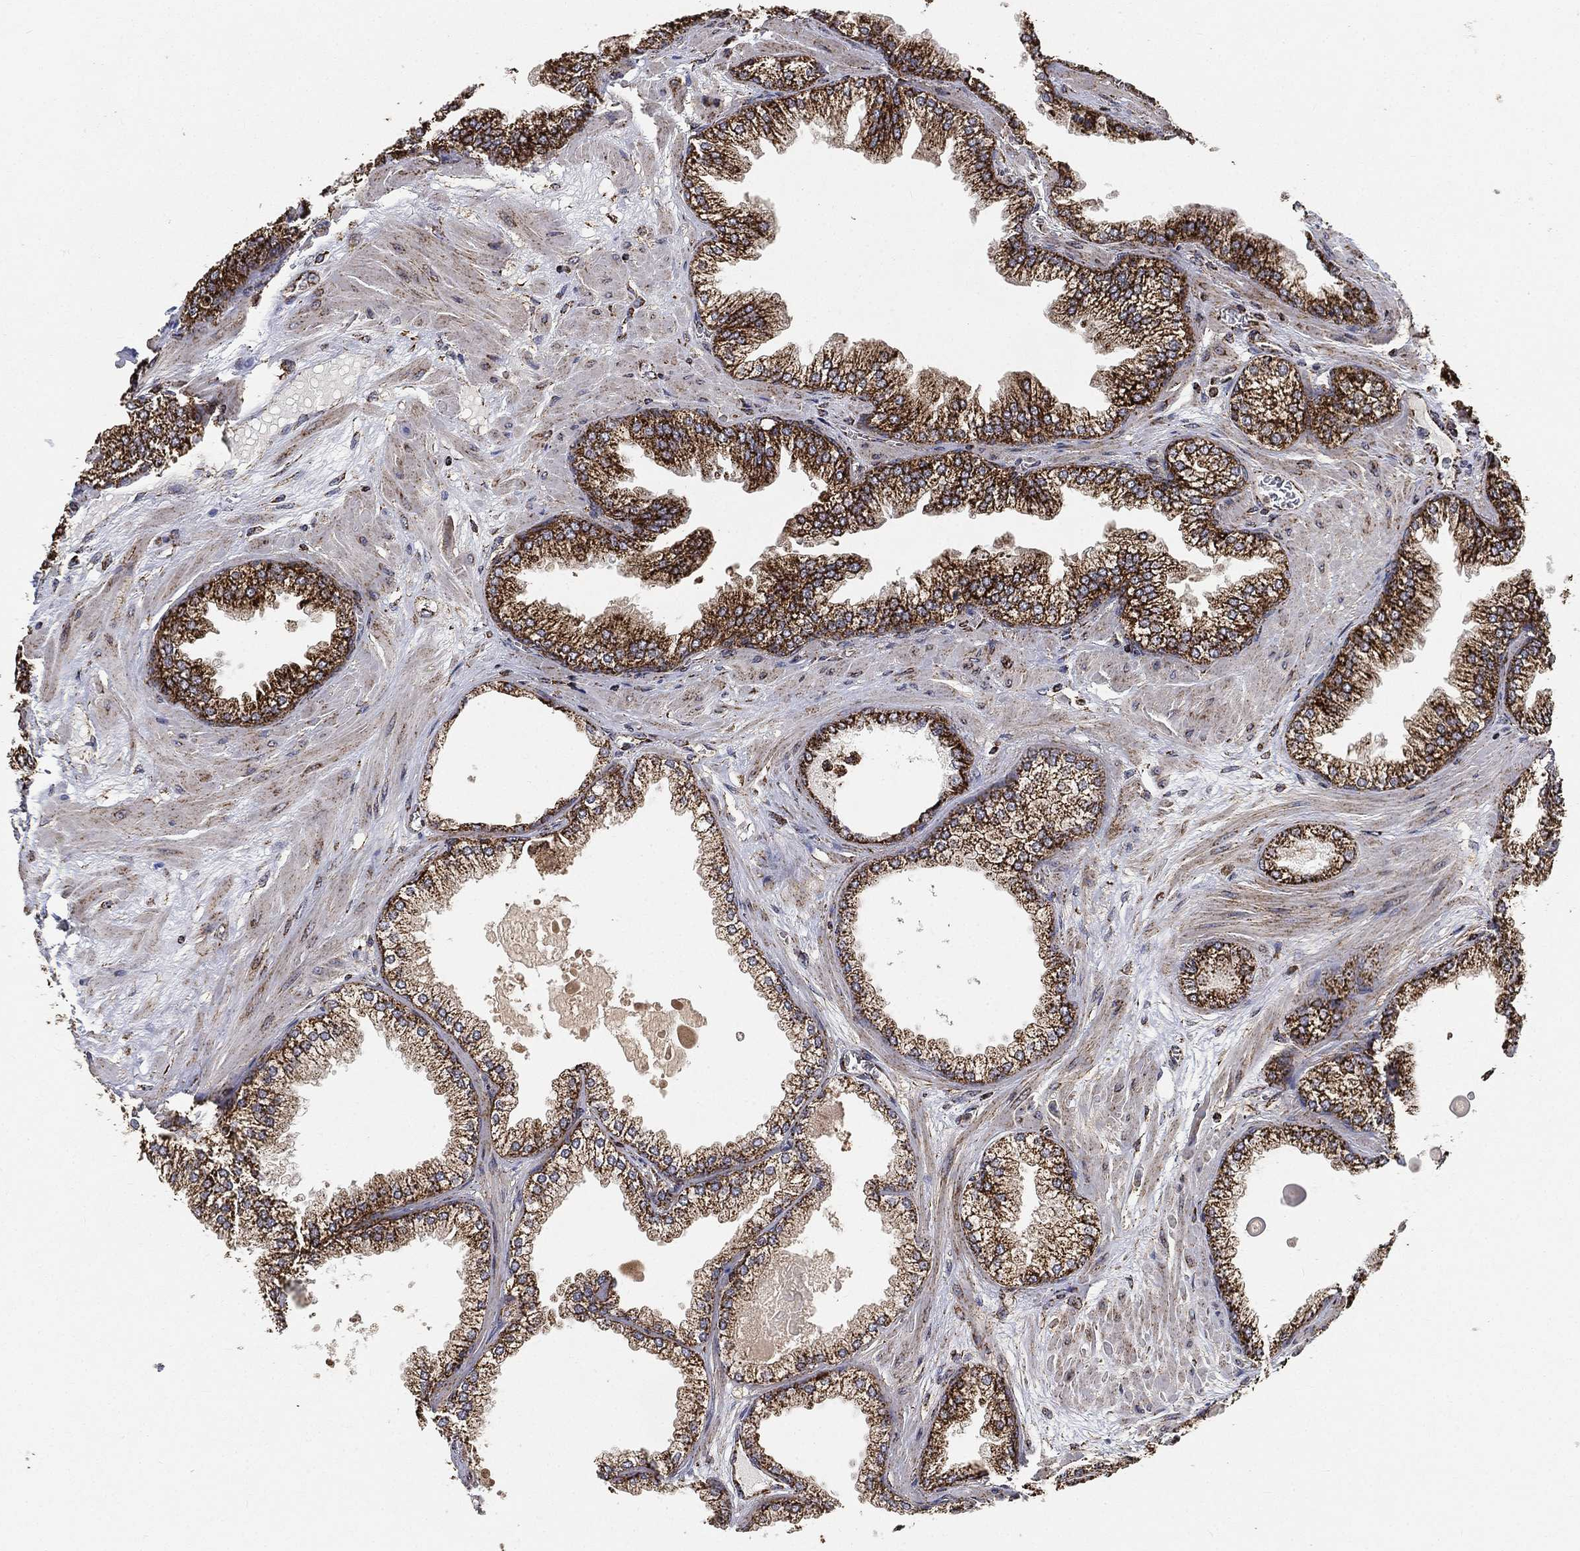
{"staining": {"intensity": "strong", "quantity": ">75%", "location": "cytoplasmic/membranous"}, "tissue": "prostate cancer", "cell_type": "Tumor cells", "image_type": "cancer", "snomed": [{"axis": "morphology", "description": "Adenocarcinoma, Low grade"}, {"axis": "topography", "description": "Prostate"}], "caption": "The image demonstrates staining of prostate adenocarcinoma (low-grade), revealing strong cytoplasmic/membranous protein positivity (brown color) within tumor cells.", "gene": "SLC38A7", "patient": {"sex": "male", "age": 72}}